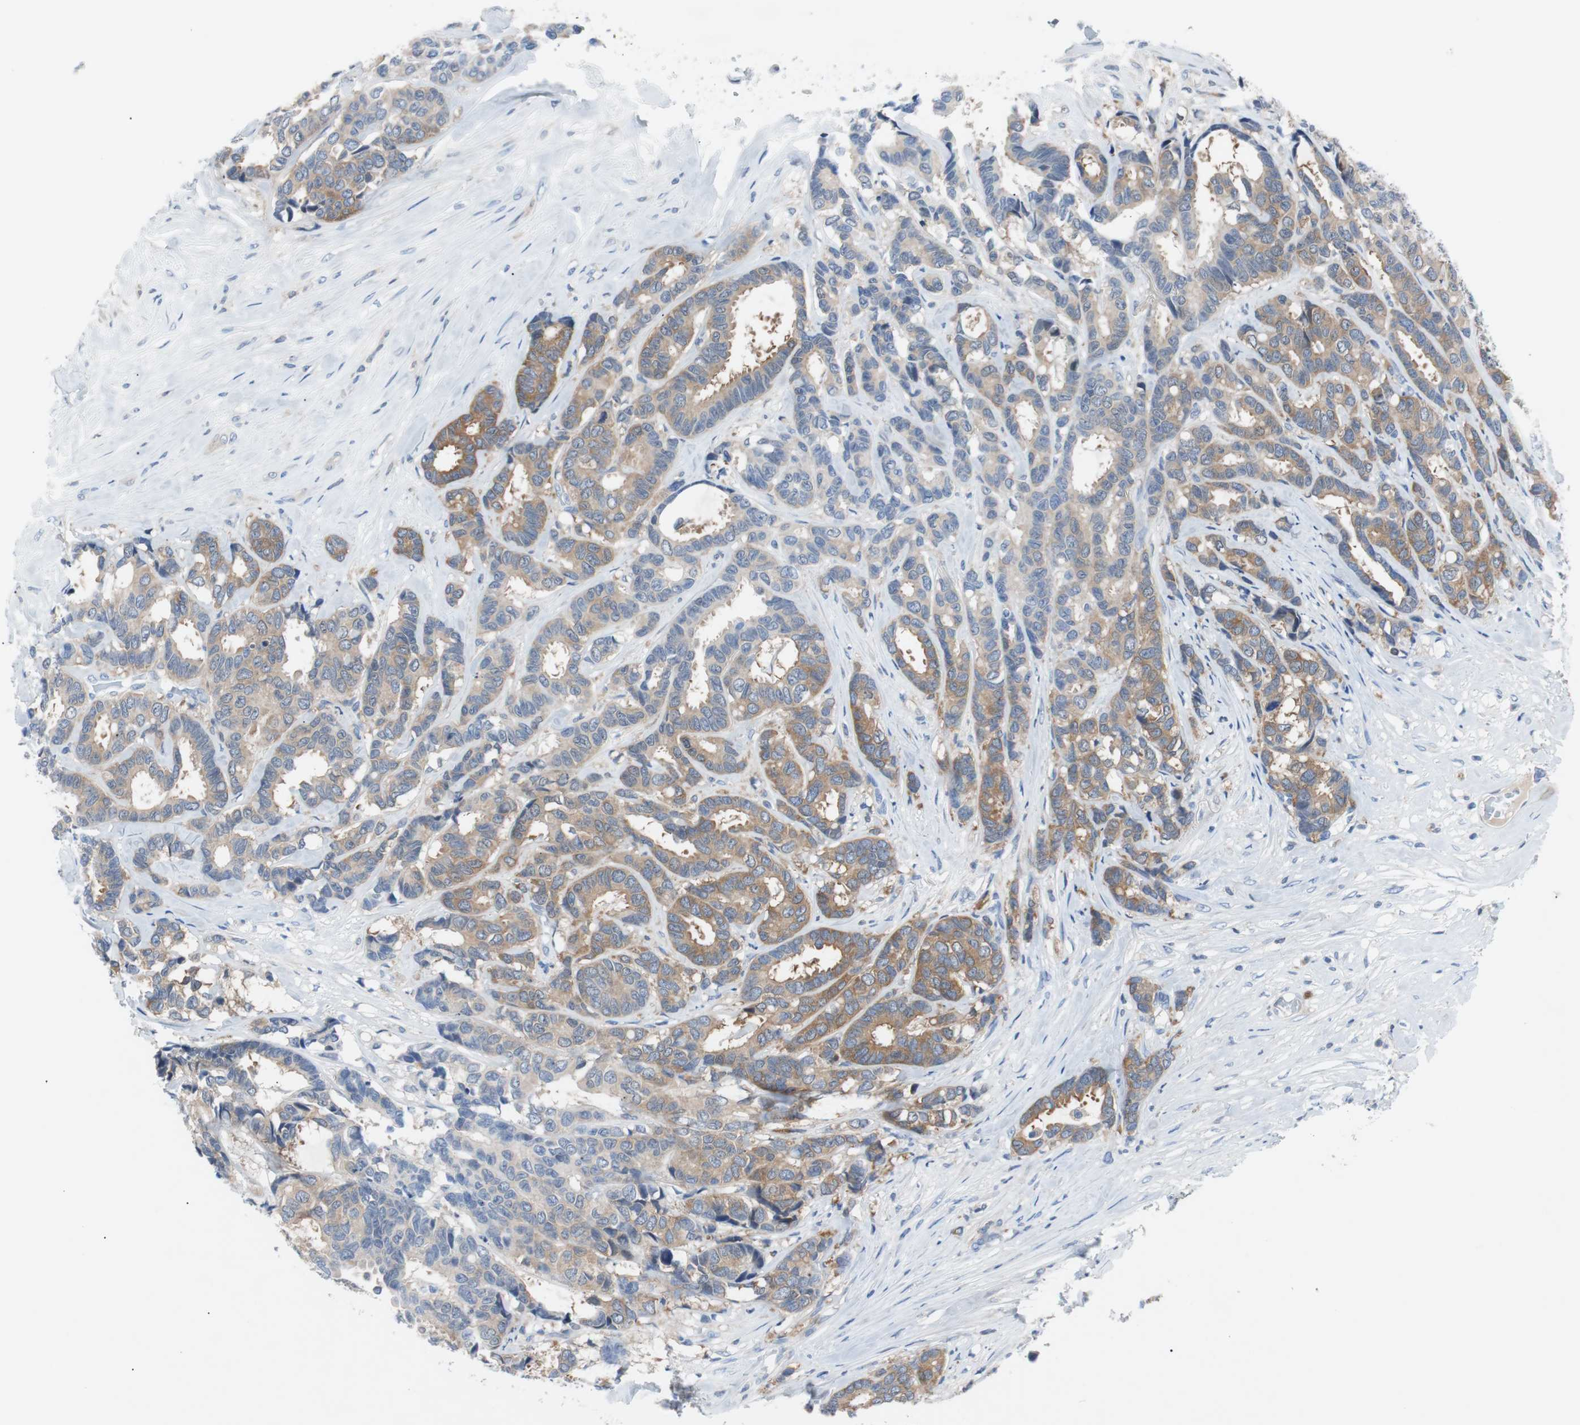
{"staining": {"intensity": "moderate", "quantity": "25%-75%", "location": "cytoplasmic/membranous"}, "tissue": "breast cancer", "cell_type": "Tumor cells", "image_type": "cancer", "snomed": [{"axis": "morphology", "description": "Duct carcinoma"}, {"axis": "topography", "description": "Breast"}], "caption": "Breast infiltrating ductal carcinoma tissue shows moderate cytoplasmic/membranous positivity in approximately 25%-75% of tumor cells", "gene": "EEF2K", "patient": {"sex": "female", "age": 87}}